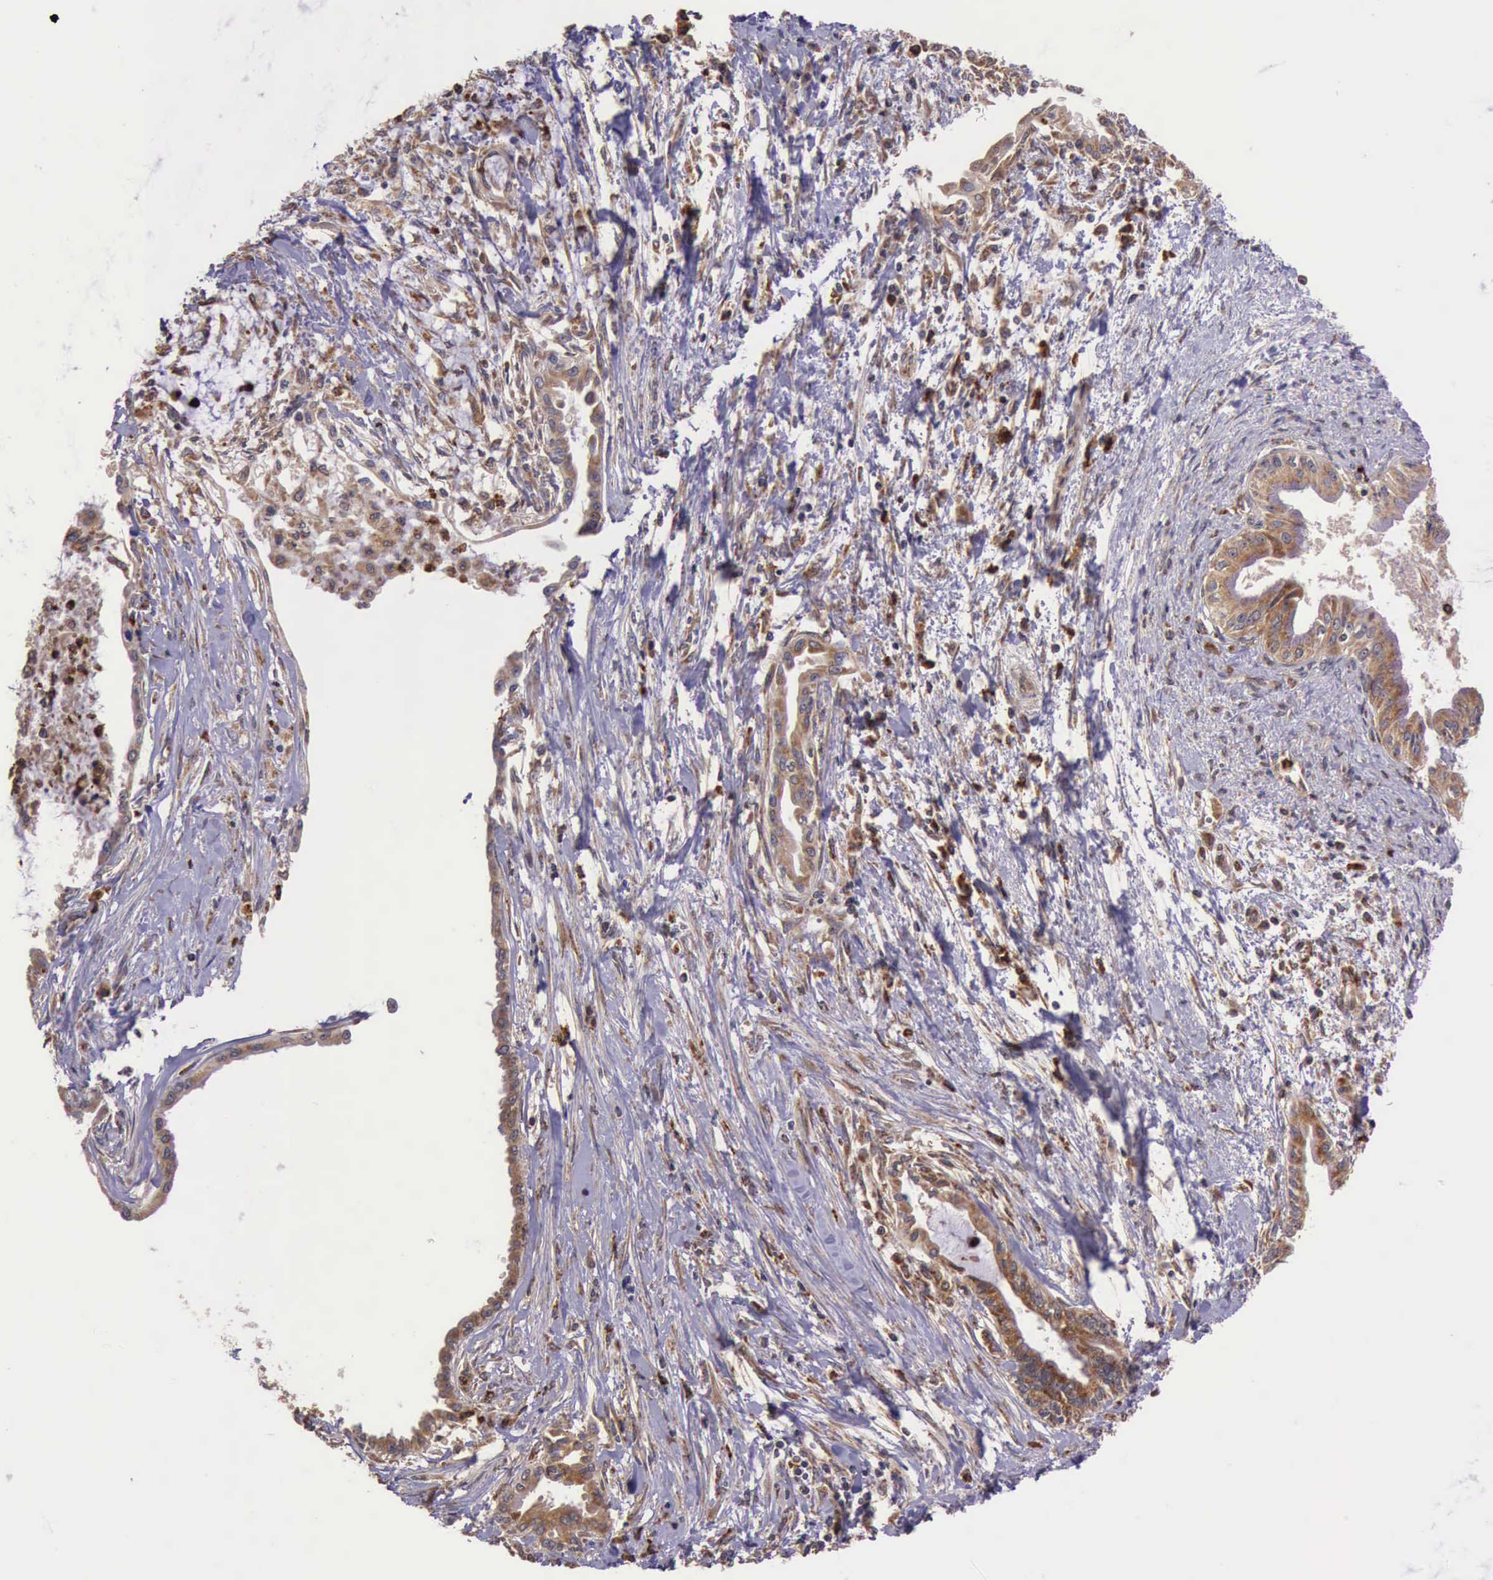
{"staining": {"intensity": "moderate", "quantity": ">75%", "location": "cytoplasmic/membranous"}, "tissue": "pancreatic cancer", "cell_type": "Tumor cells", "image_type": "cancer", "snomed": [{"axis": "morphology", "description": "Adenocarcinoma, NOS"}, {"axis": "topography", "description": "Pancreas"}], "caption": "A histopathology image of pancreatic cancer (adenocarcinoma) stained for a protein displays moderate cytoplasmic/membranous brown staining in tumor cells. (DAB = brown stain, brightfield microscopy at high magnification).", "gene": "ARMCX3", "patient": {"sex": "female", "age": 64}}